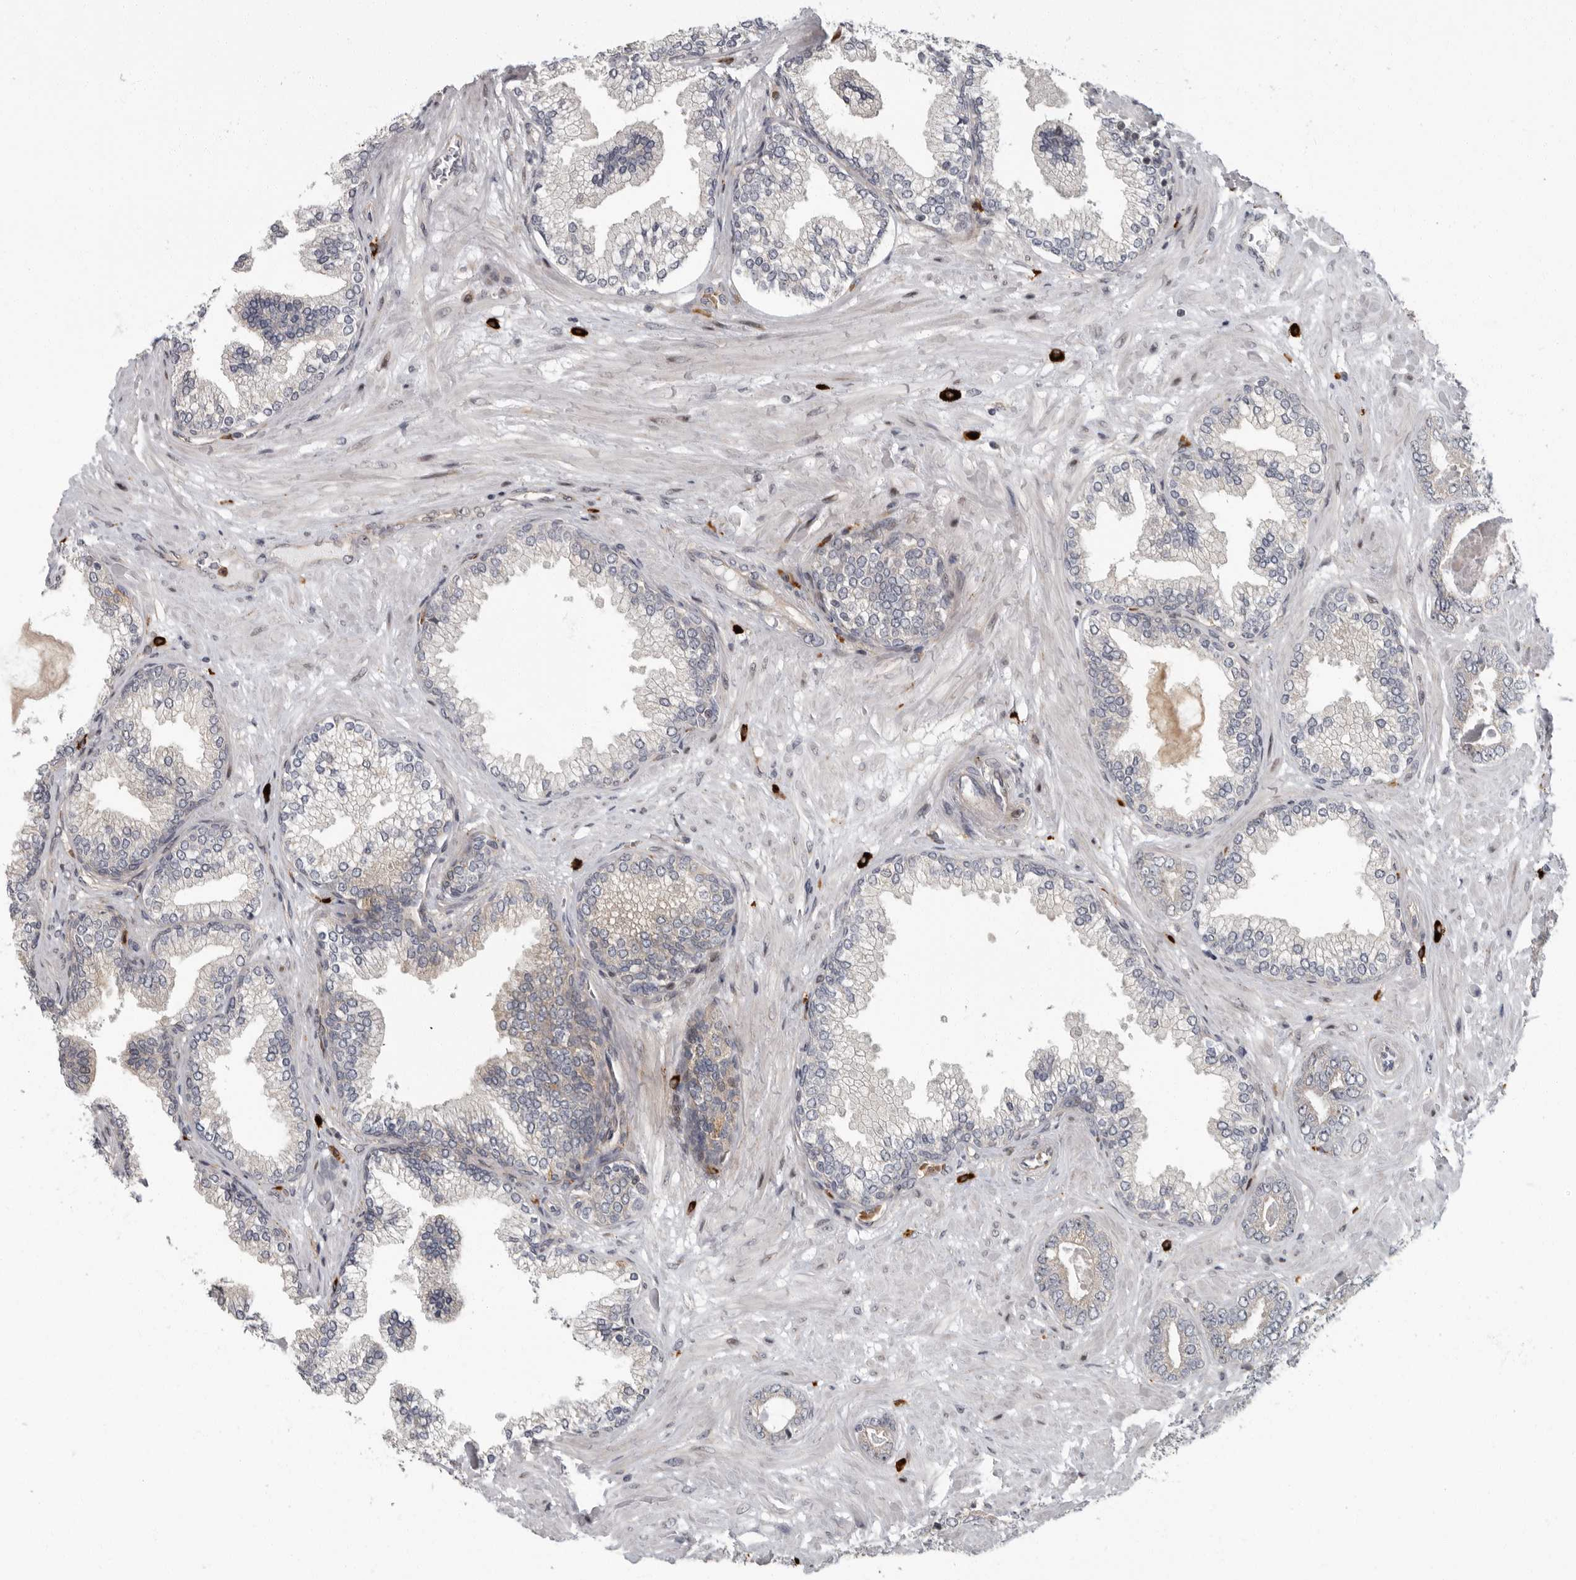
{"staining": {"intensity": "negative", "quantity": "none", "location": "none"}, "tissue": "prostate cancer", "cell_type": "Tumor cells", "image_type": "cancer", "snomed": [{"axis": "morphology", "description": "Adenocarcinoma, Low grade"}, {"axis": "topography", "description": "Prostate"}], "caption": "The image displays no staining of tumor cells in prostate cancer.", "gene": "PDCD11", "patient": {"sex": "male", "age": 71}}